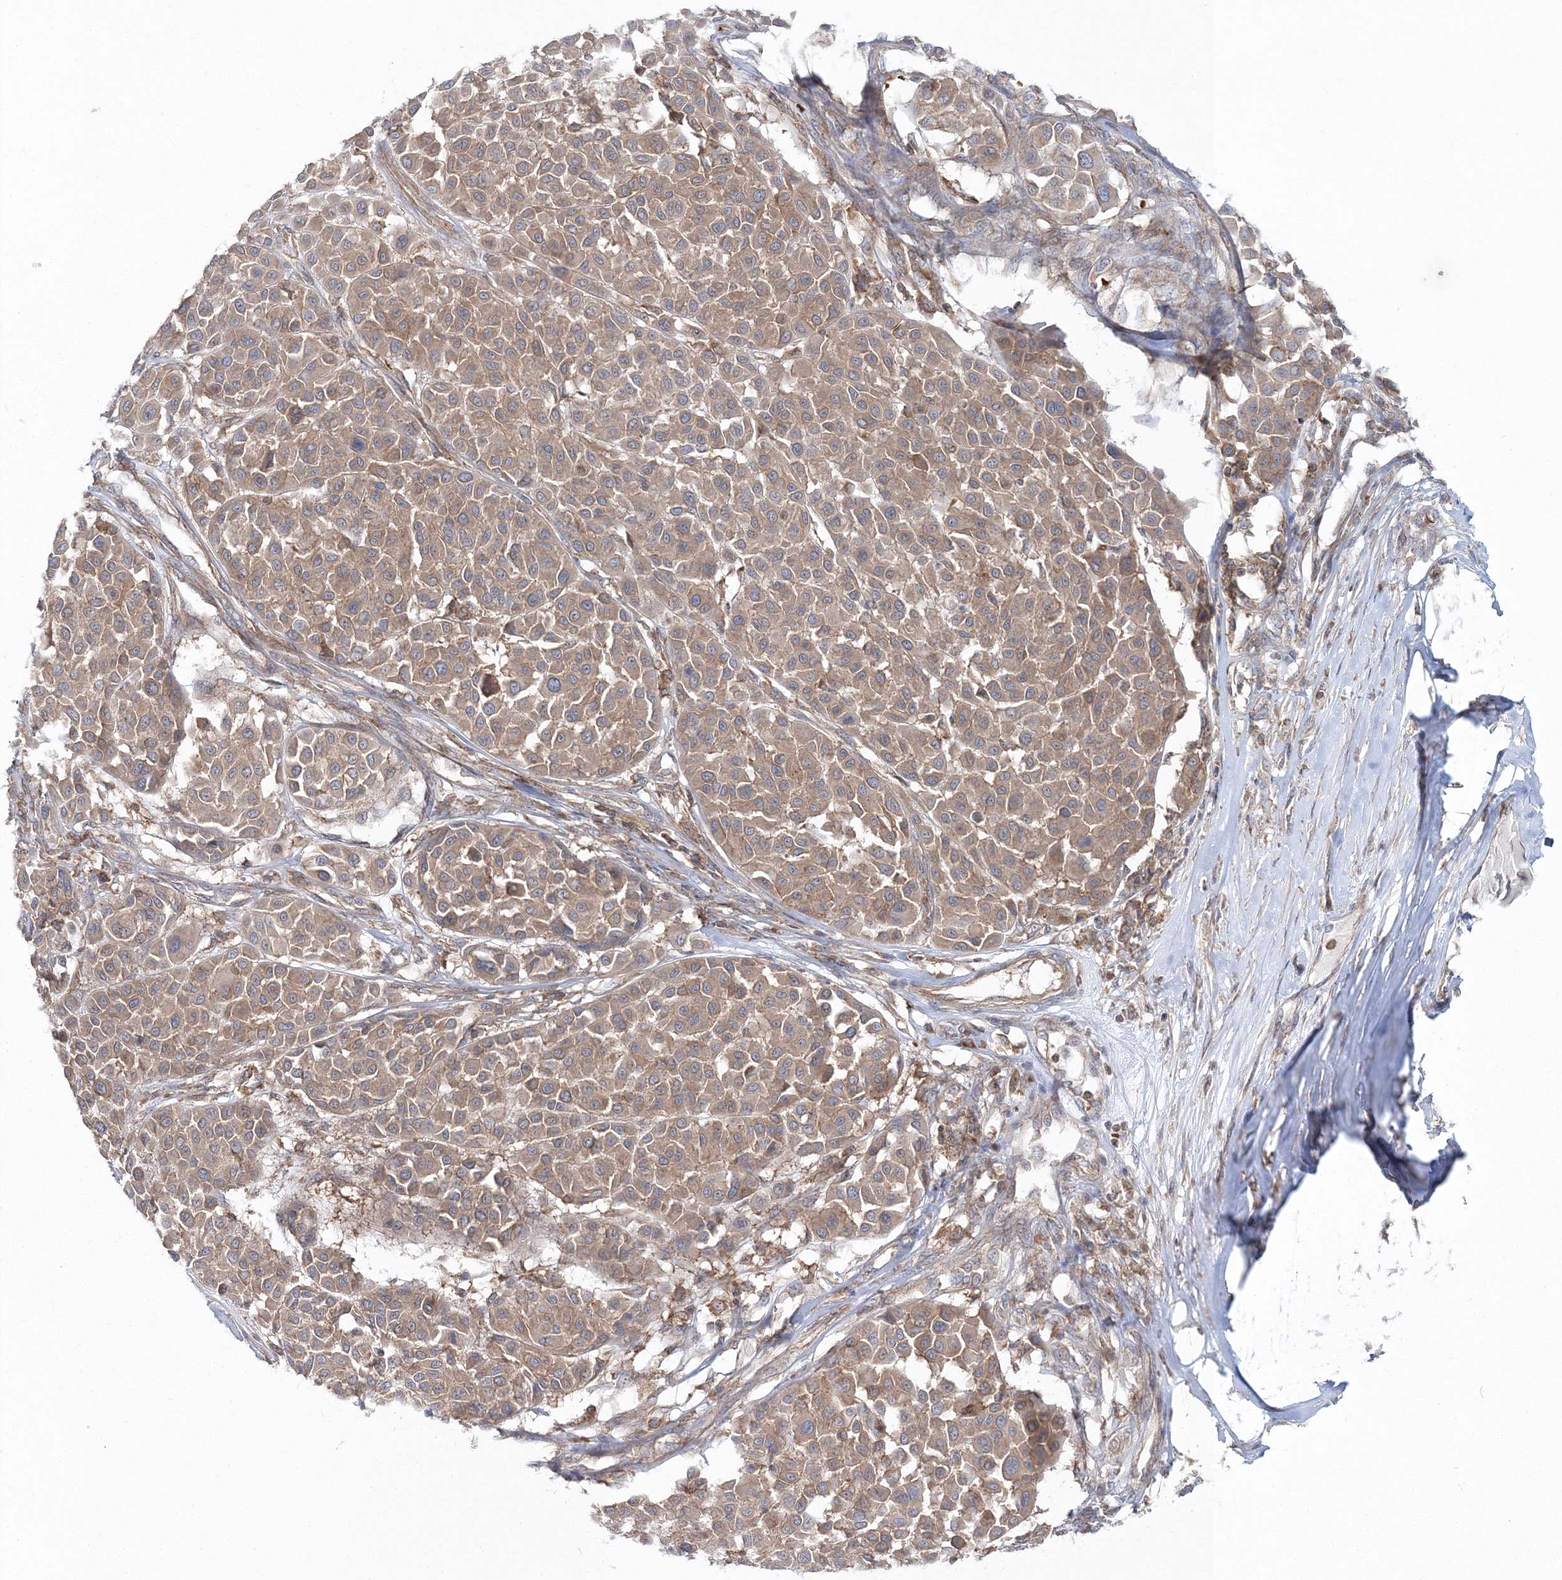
{"staining": {"intensity": "weak", "quantity": ">75%", "location": "cytoplasmic/membranous"}, "tissue": "melanoma", "cell_type": "Tumor cells", "image_type": "cancer", "snomed": [{"axis": "morphology", "description": "Malignant melanoma, Metastatic site"}, {"axis": "topography", "description": "Soft tissue"}], "caption": "Immunohistochemistry (IHC) (DAB (3,3'-diaminobenzidine)) staining of malignant melanoma (metastatic site) demonstrates weak cytoplasmic/membranous protein expression in approximately >75% of tumor cells. The staining was performed using DAB (3,3'-diaminobenzidine), with brown indicating positive protein expression. Nuclei are stained blue with hematoxylin.", "gene": "PCBD2", "patient": {"sex": "male", "age": 41}}